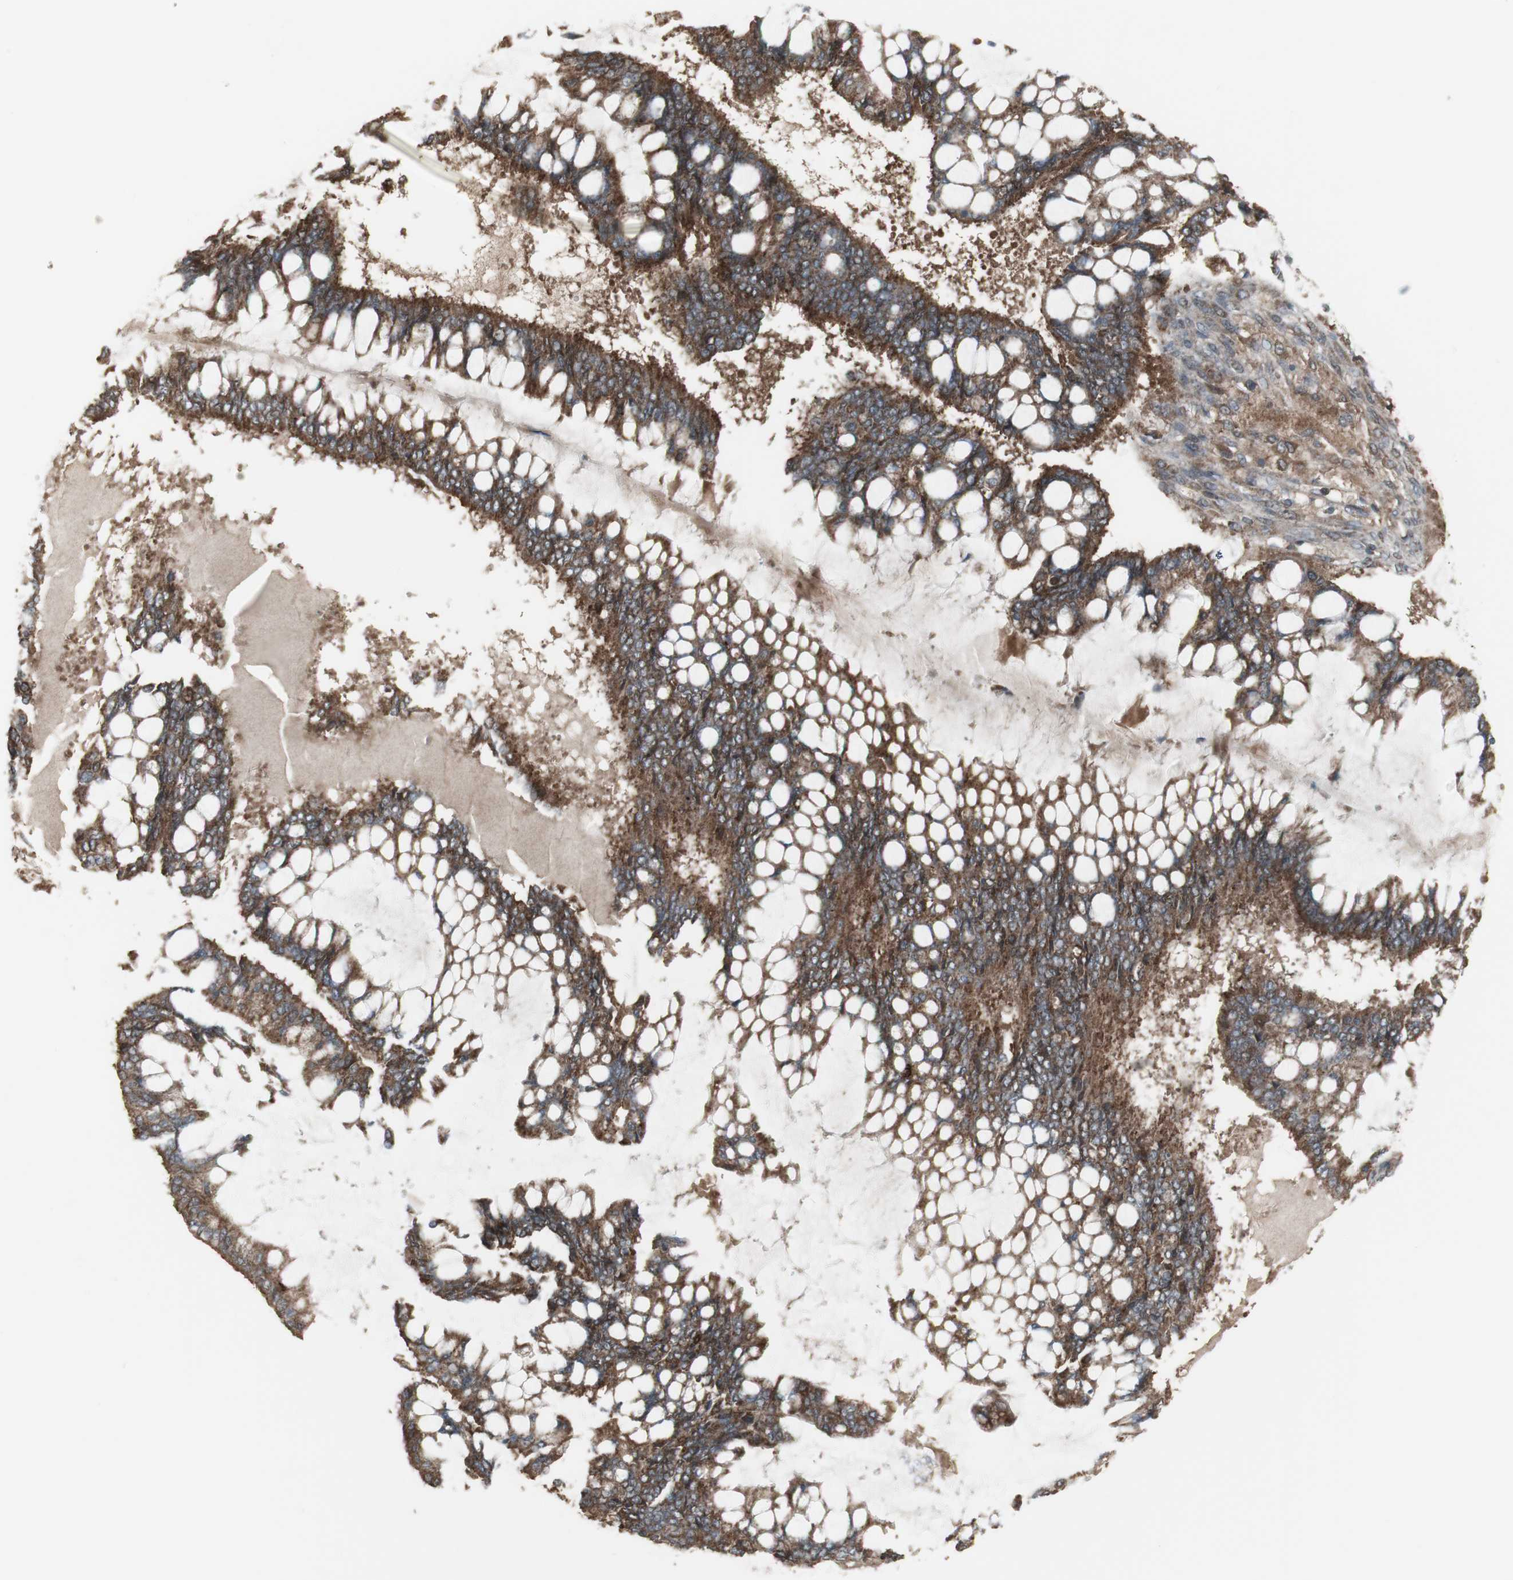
{"staining": {"intensity": "moderate", "quantity": ">75%", "location": "cytoplasmic/membranous"}, "tissue": "ovarian cancer", "cell_type": "Tumor cells", "image_type": "cancer", "snomed": [{"axis": "morphology", "description": "Cystadenocarcinoma, mucinous, NOS"}, {"axis": "topography", "description": "Ovary"}], "caption": "IHC staining of ovarian mucinous cystadenocarcinoma, which displays medium levels of moderate cytoplasmic/membranous positivity in approximately >75% of tumor cells indicating moderate cytoplasmic/membranous protein staining. The staining was performed using DAB (brown) for protein detection and nuclei were counterstained in hematoxylin (blue).", "gene": "SHC1", "patient": {"sex": "female", "age": 73}}